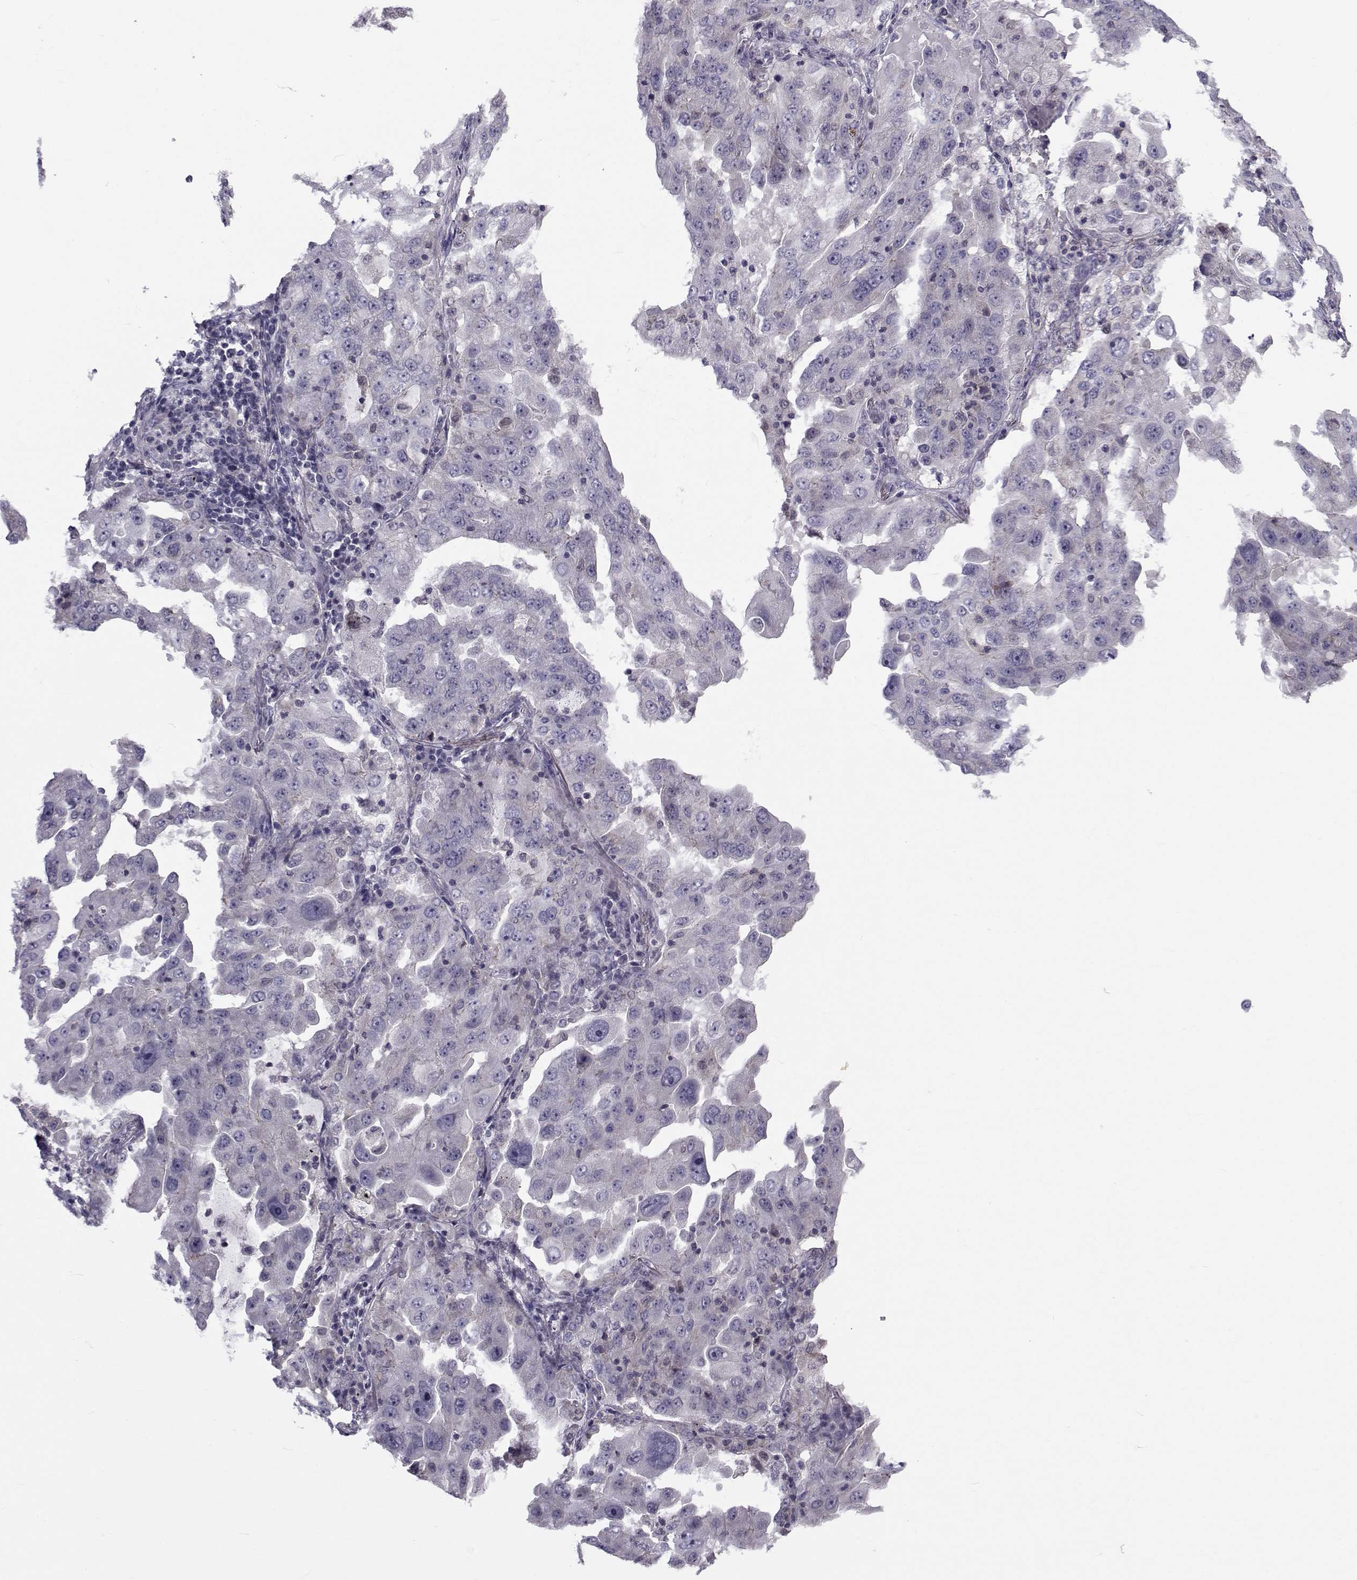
{"staining": {"intensity": "negative", "quantity": "none", "location": "none"}, "tissue": "lung cancer", "cell_type": "Tumor cells", "image_type": "cancer", "snomed": [{"axis": "morphology", "description": "Adenocarcinoma, NOS"}, {"axis": "topography", "description": "Lung"}], "caption": "Tumor cells are negative for brown protein staining in lung cancer (adenocarcinoma).", "gene": "SLC30A10", "patient": {"sex": "female", "age": 61}}